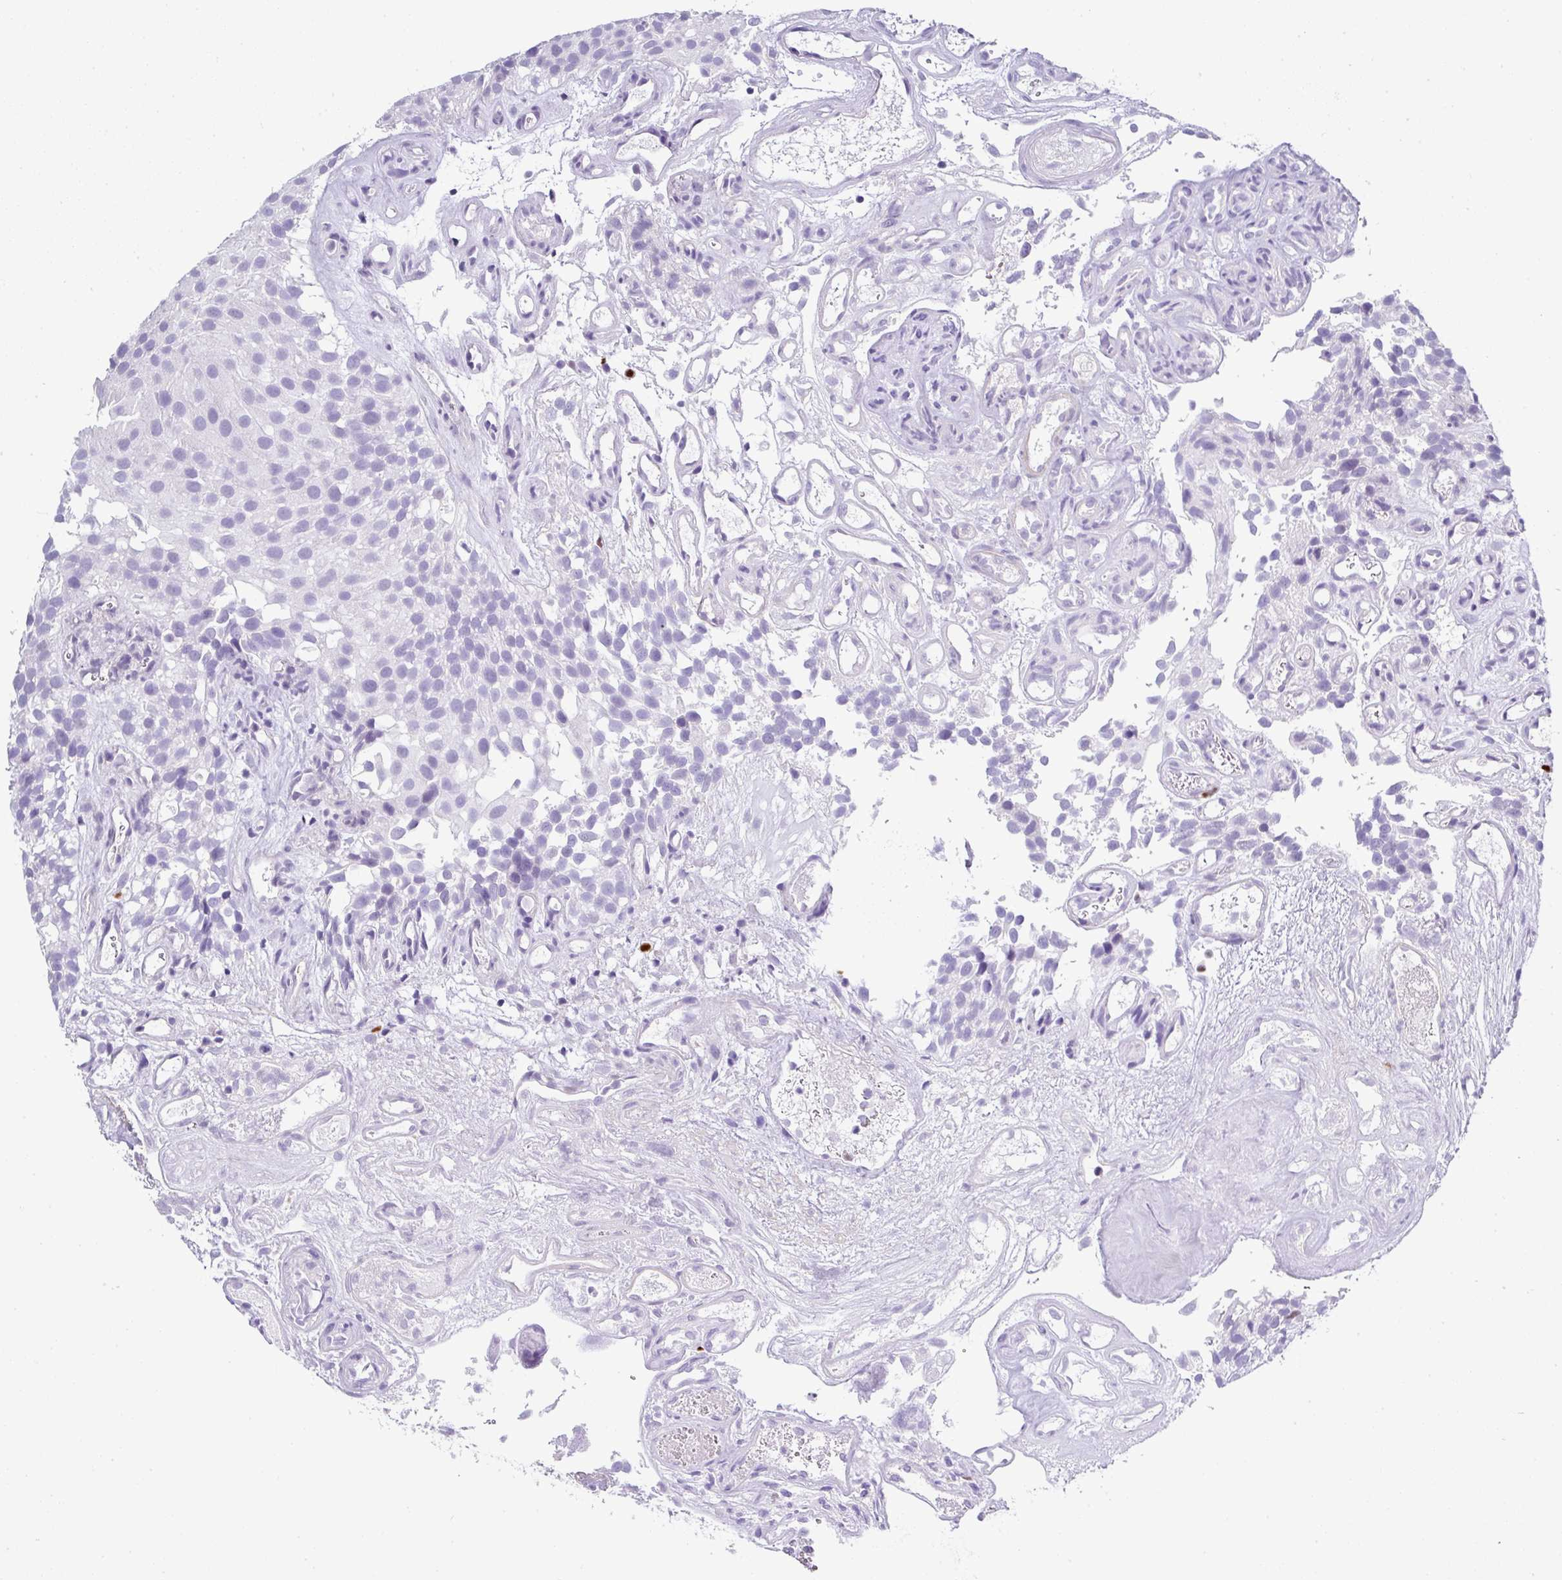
{"staining": {"intensity": "negative", "quantity": "none", "location": "none"}, "tissue": "urothelial cancer", "cell_type": "Tumor cells", "image_type": "cancer", "snomed": [{"axis": "morphology", "description": "Urothelial carcinoma, NOS"}, {"axis": "topography", "description": "Urinary bladder"}], "caption": "This histopathology image is of transitional cell carcinoma stained with IHC to label a protein in brown with the nuclei are counter-stained blue. There is no positivity in tumor cells. Brightfield microscopy of immunohistochemistry stained with DAB (brown) and hematoxylin (blue), captured at high magnification.", "gene": "BCL11A", "patient": {"sex": "male", "age": 87}}